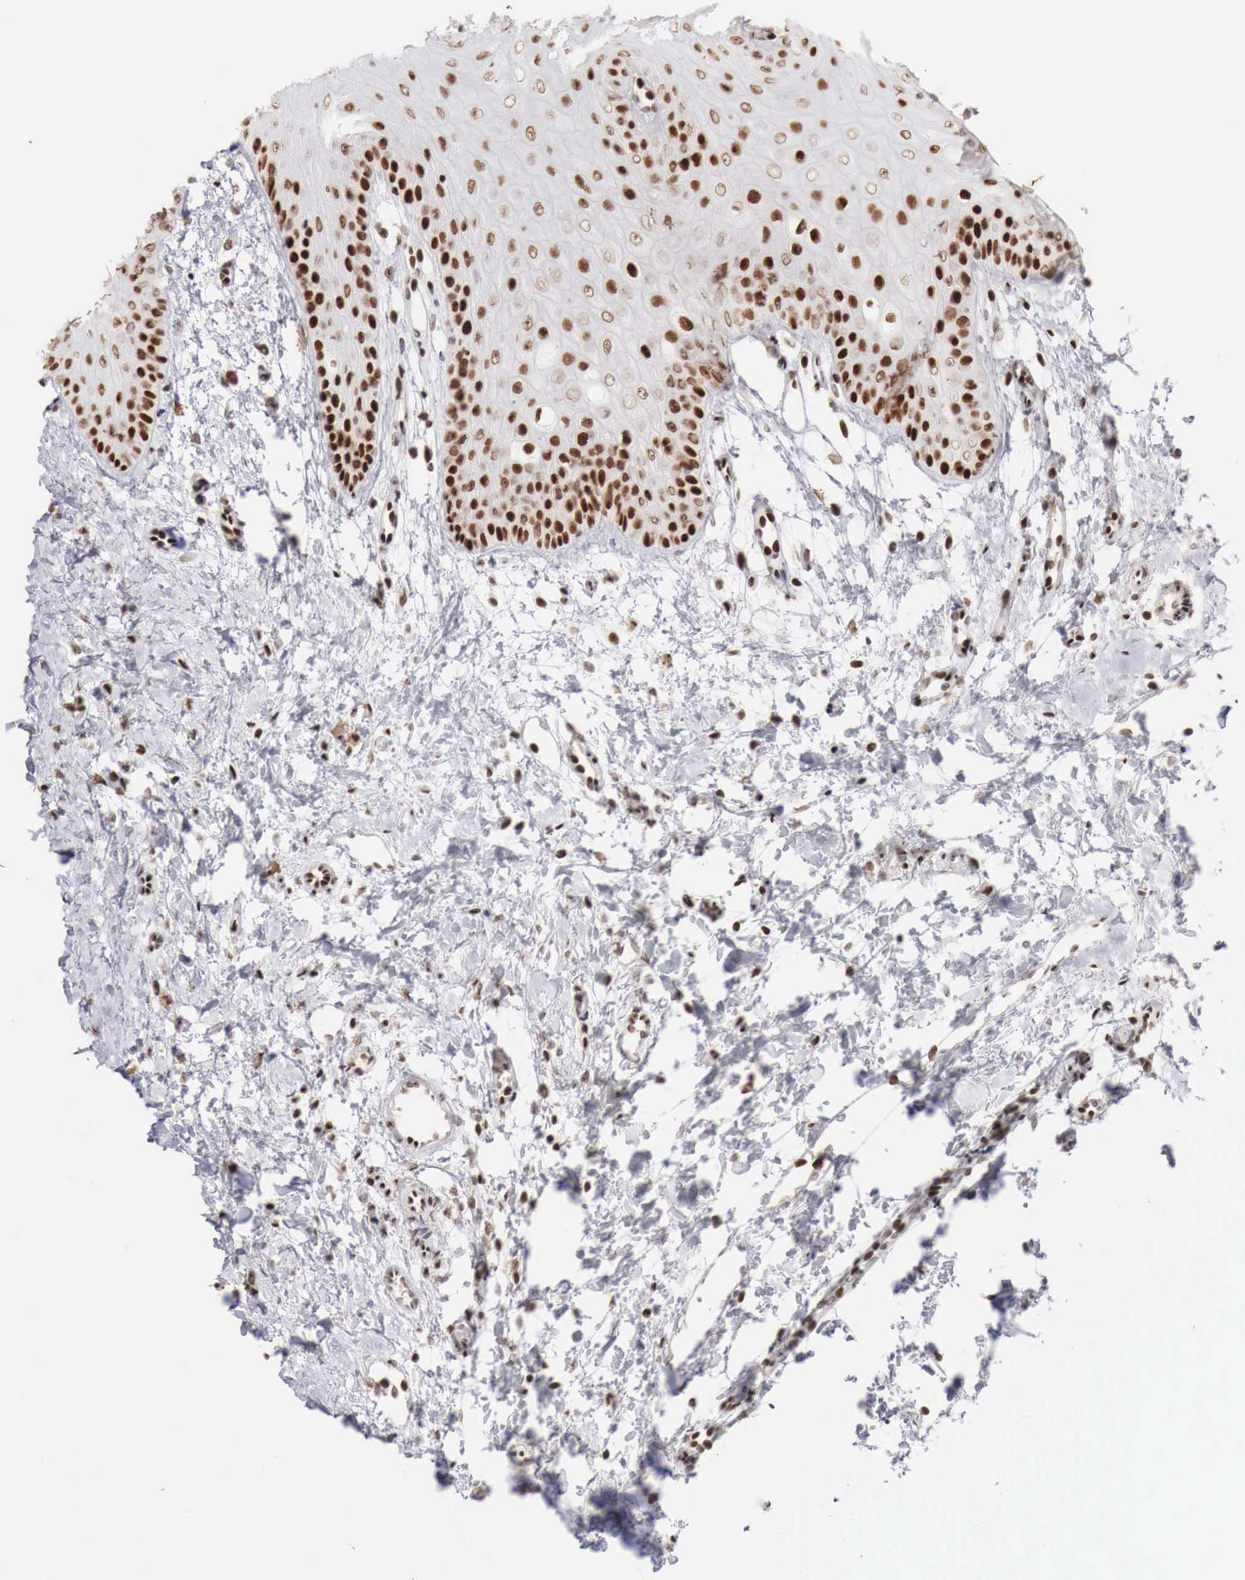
{"staining": {"intensity": "strong", "quantity": "<25%", "location": "nuclear"}, "tissue": "oral mucosa", "cell_type": "Squamous epithelial cells", "image_type": "normal", "snomed": [{"axis": "morphology", "description": "Normal tissue, NOS"}, {"axis": "topography", "description": "Oral tissue"}], "caption": "High-power microscopy captured an IHC photomicrograph of unremarkable oral mucosa, revealing strong nuclear staining in approximately <25% of squamous epithelial cells.", "gene": "PHF14", "patient": {"sex": "female", "age": 23}}